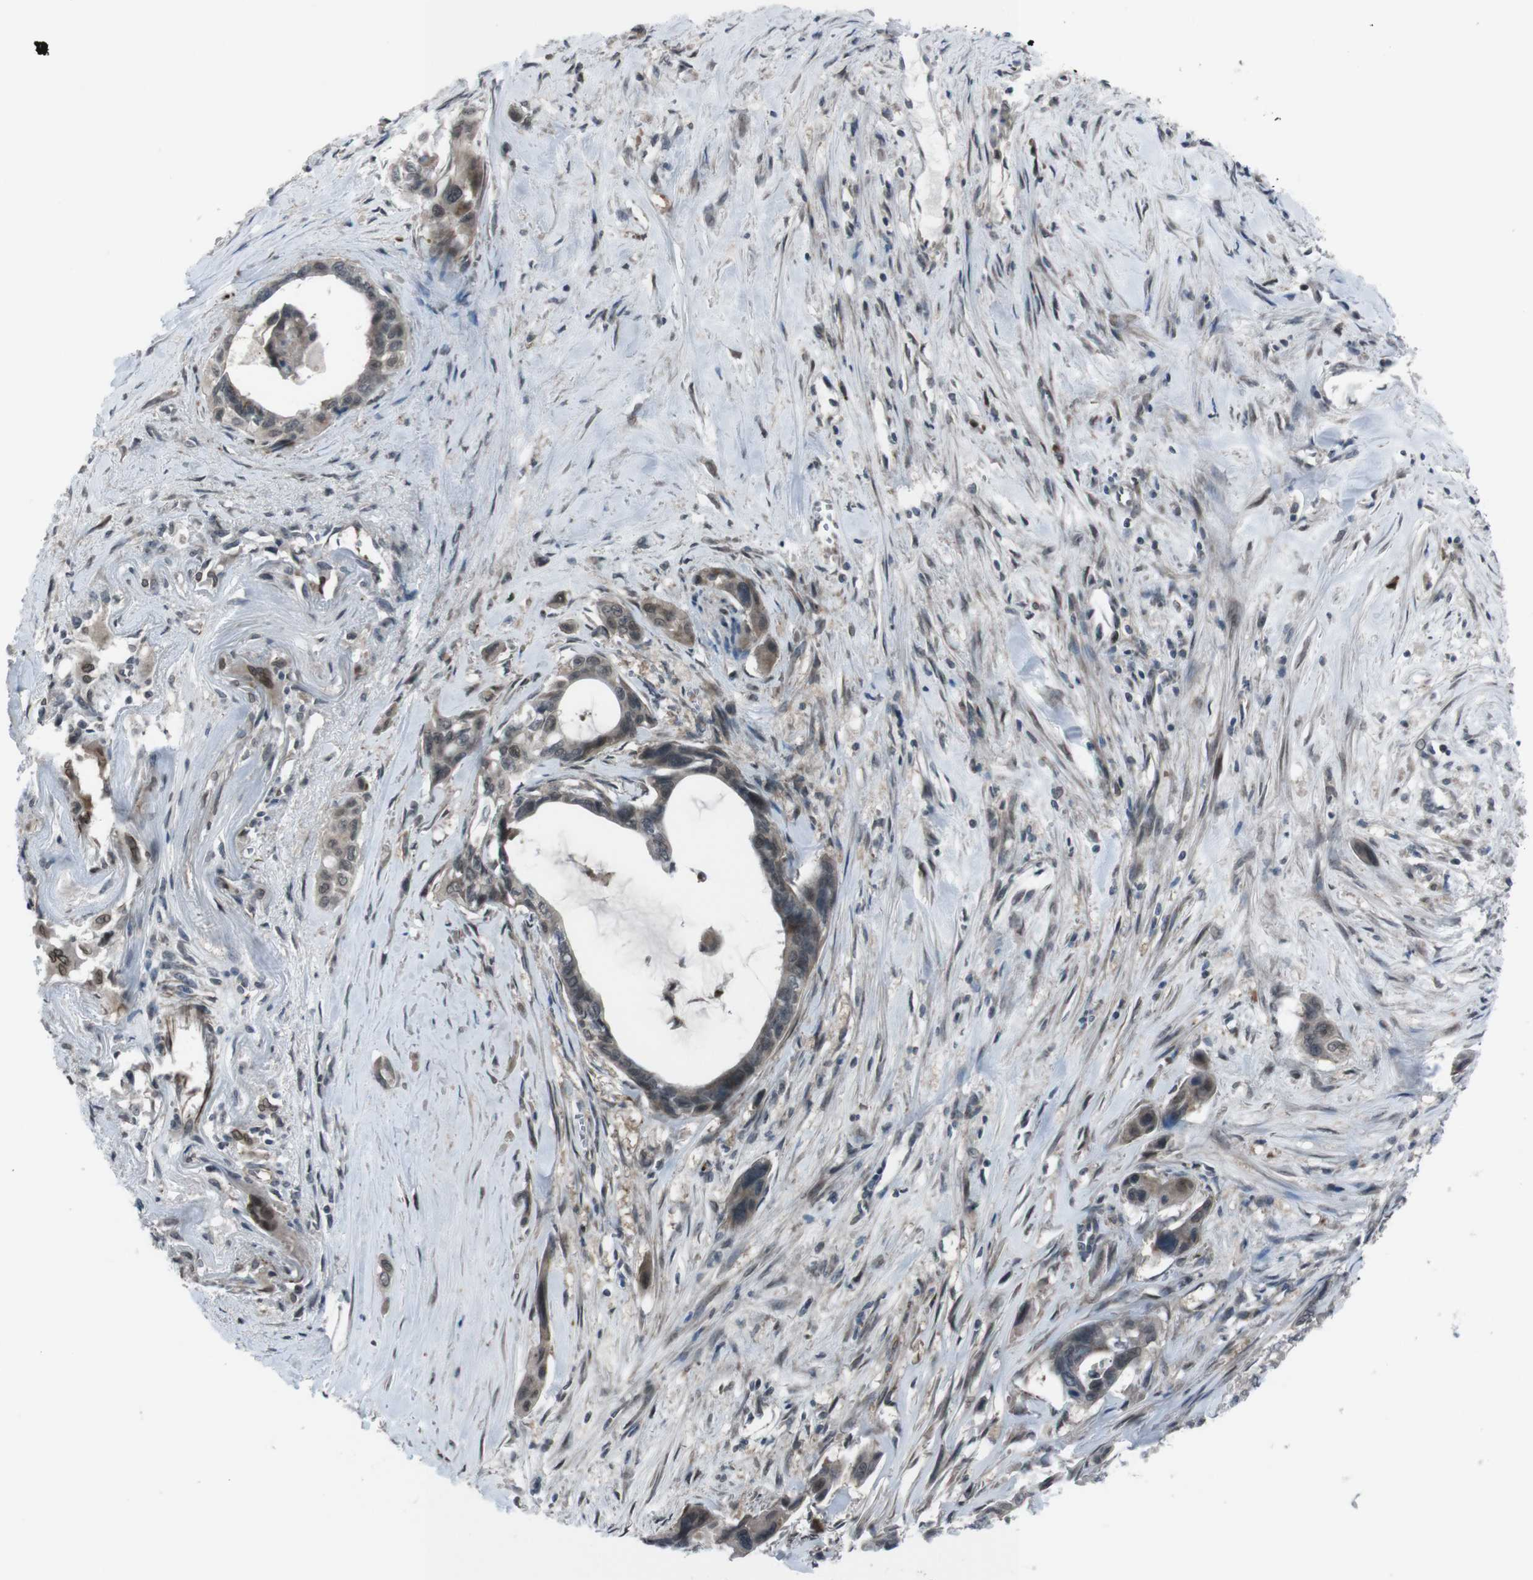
{"staining": {"intensity": "moderate", "quantity": "25%-75%", "location": "cytoplasmic/membranous,nuclear"}, "tissue": "pancreatic cancer", "cell_type": "Tumor cells", "image_type": "cancer", "snomed": [{"axis": "morphology", "description": "Adenocarcinoma, NOS"}, {"axis": "topography", "description": "Pancreas"}], "caption": "Adenocarcinoma (pancreatic) was stained to show a protein in brown. There is medium levels of moderate cytoplasmic/membranous and nuclear positivity in approximately 25%-75% of tumor cells. The staining was performed using DAB (3,3'-diaminobenzidine), with brown indicating positive protein expression. Nuclei are stained blue with hematoxylin.", "gene": "SS18L1", "patient": {"sex": "male", "age": 73}}